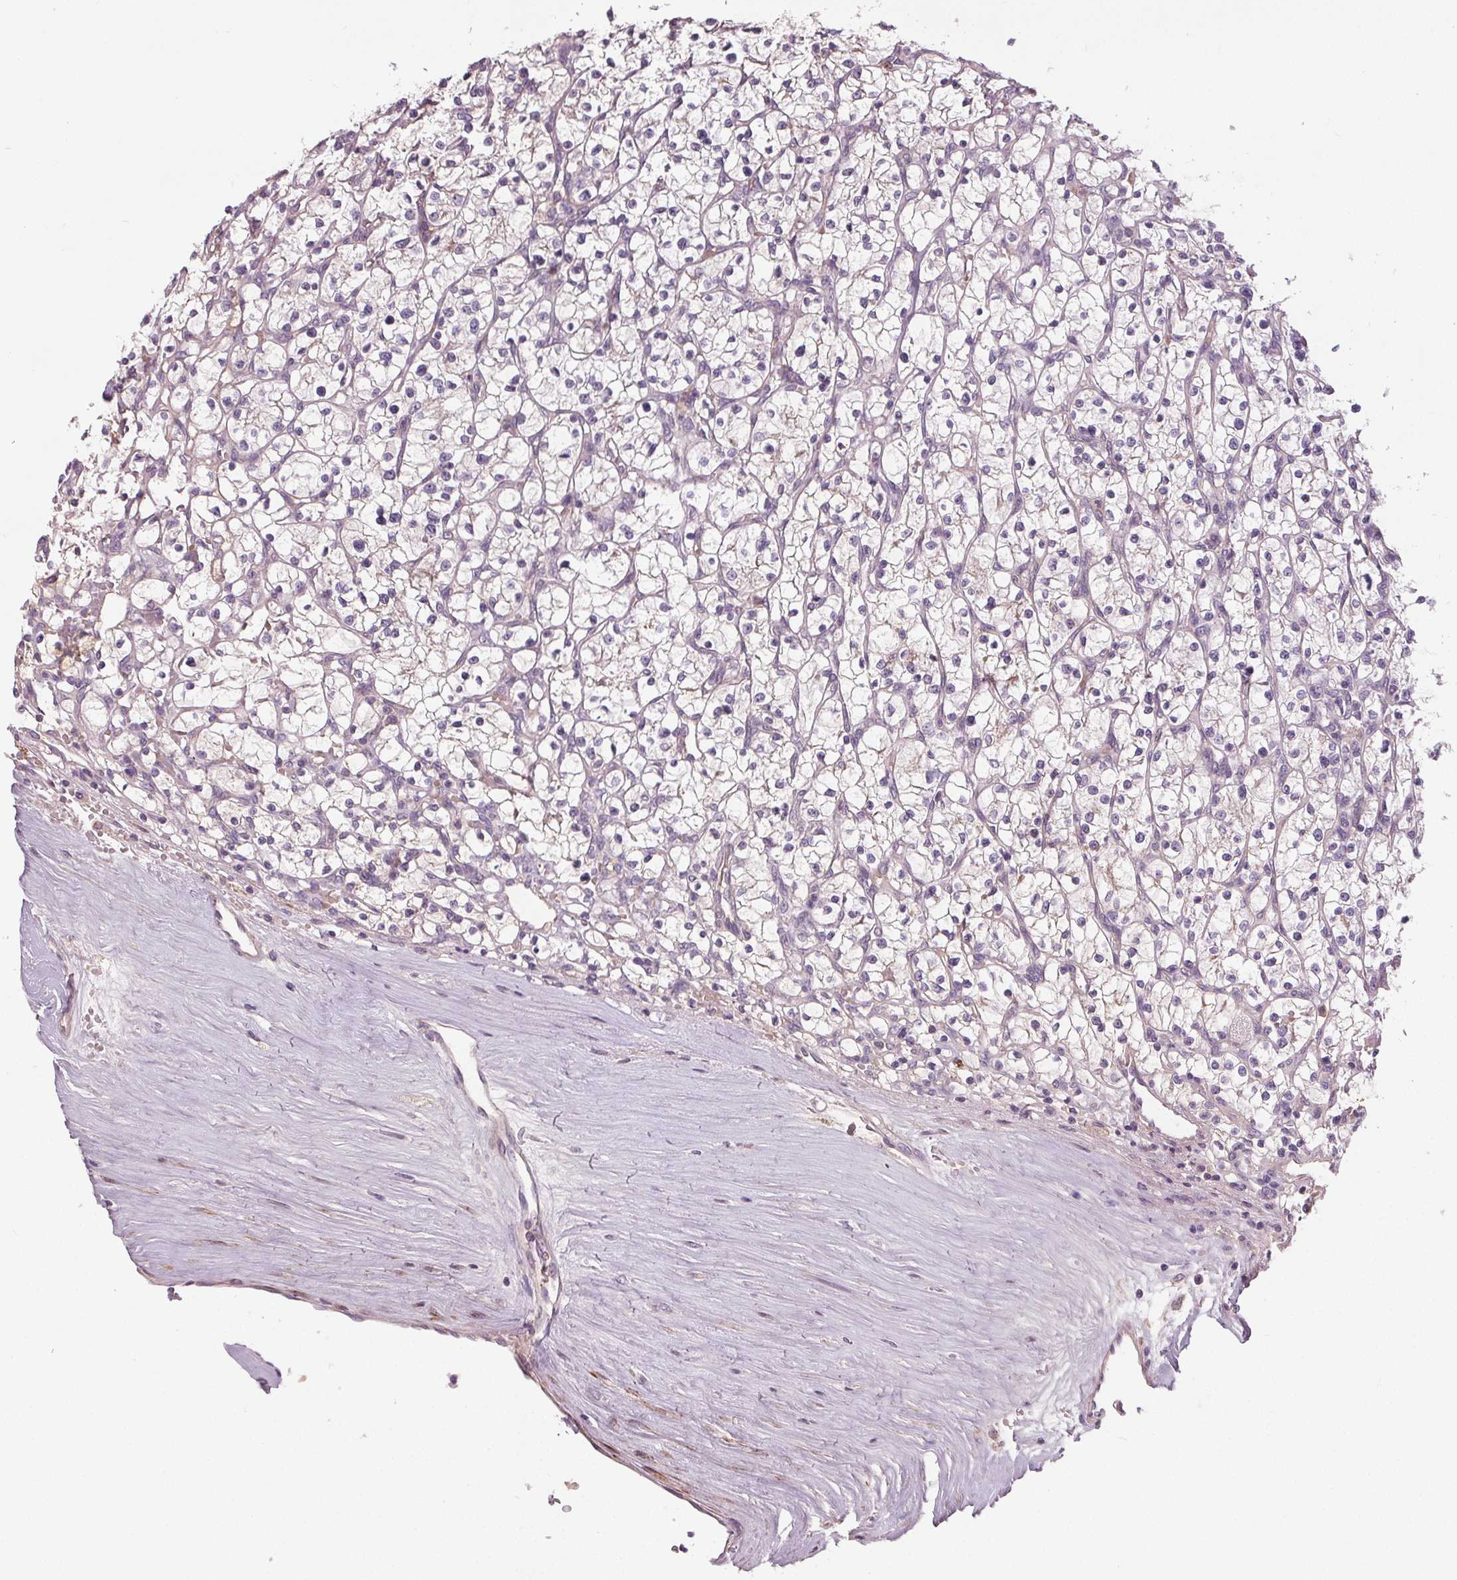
{"staining": {"intensity": "negative", "quantity": "none", "location": "none"}, "tissue": "renal cancer", "cell_type": "Tumor cells", "image_type": "cancer", "snomed": [{"axis": "morphology", "description": "Adenocarcinoma, NOS"}, {"axis": "topography", "description": "Kidney"}], "caption": "There is no significant positivity in tumor cells of renal cancer.", "gene": "PDGFD", "patient": {"sex": "female", "age": 64}}